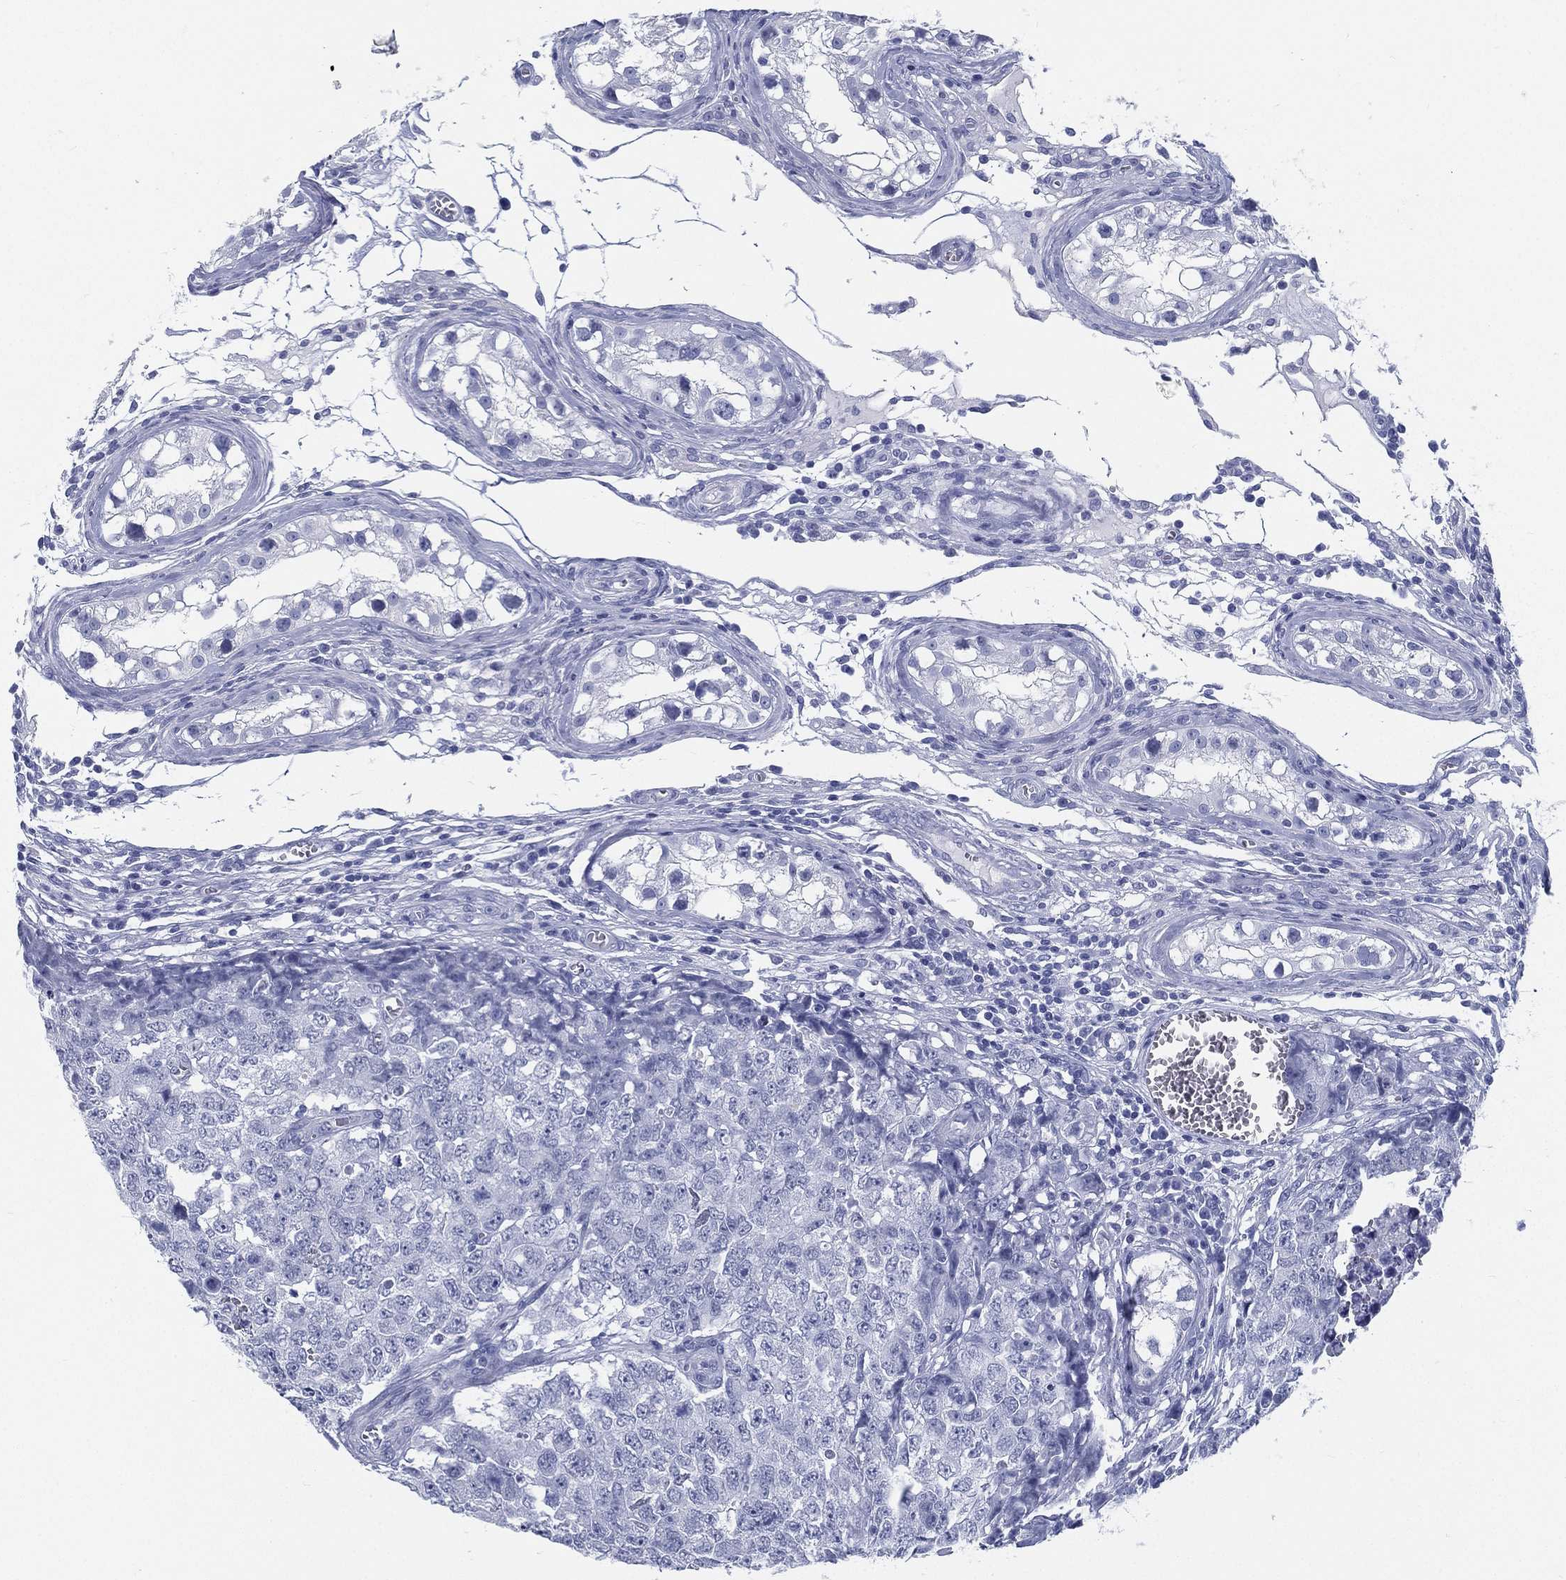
{"staining": {"intensity": "negative", "quantity": "none", "location": "none"}, "tissue": "testis cancer", "cell_type": "Tumor cells", "image_type": "cancer", "snomed": [{"axis": "morphology", "description": "Carcinoma, Embryonal, NOS"}, {"axis": "topography", "description": "Testis"}], "caption": "Immunohistochemistry photomicrograph of neoplastic tissue: testis embryonal carcinoma stained with DAB exhibits no significant protein positivity in tumor cells.", "gene": "ATP1B2", "patient": {"sex": "male", "age": 23}}